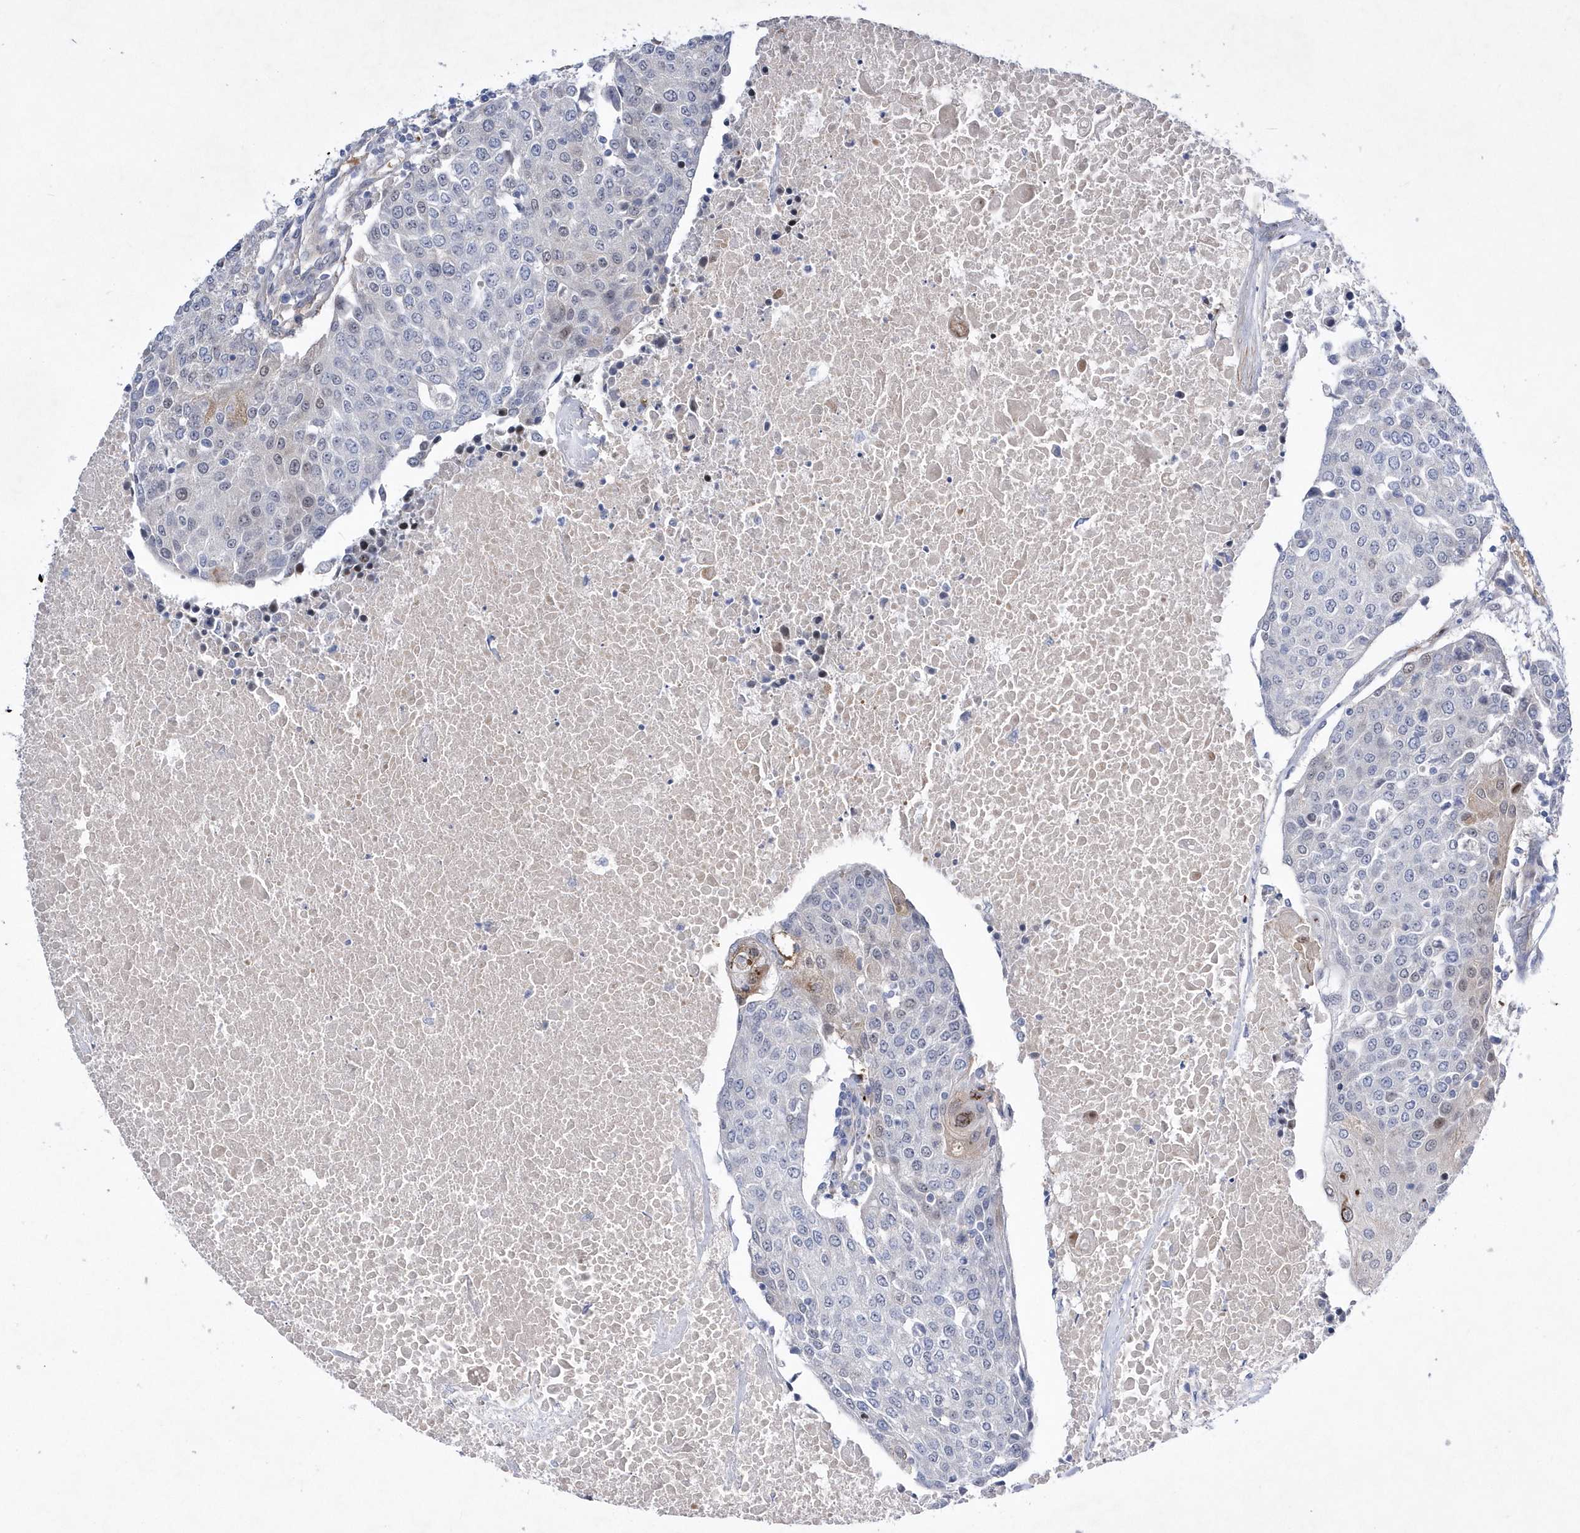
{"staining": {"intensity": "negative", "quantity": "none", "location": "none"}, "tissue": "urothelial cancer", "cell_type": "Tumor cells", "image_type": "cancer", "snomed": [{"axis": "morphology", "description": "Urothelial carcinoma, High grade"}, {"axis": "topography", "description": "Urinary bladder"}], "caption": "There is no significant positivity in tumor cells of high-grade urothelial carcinoma.", "gene": "ZNF875", "patient": {"sex": "female", "age": 85}}